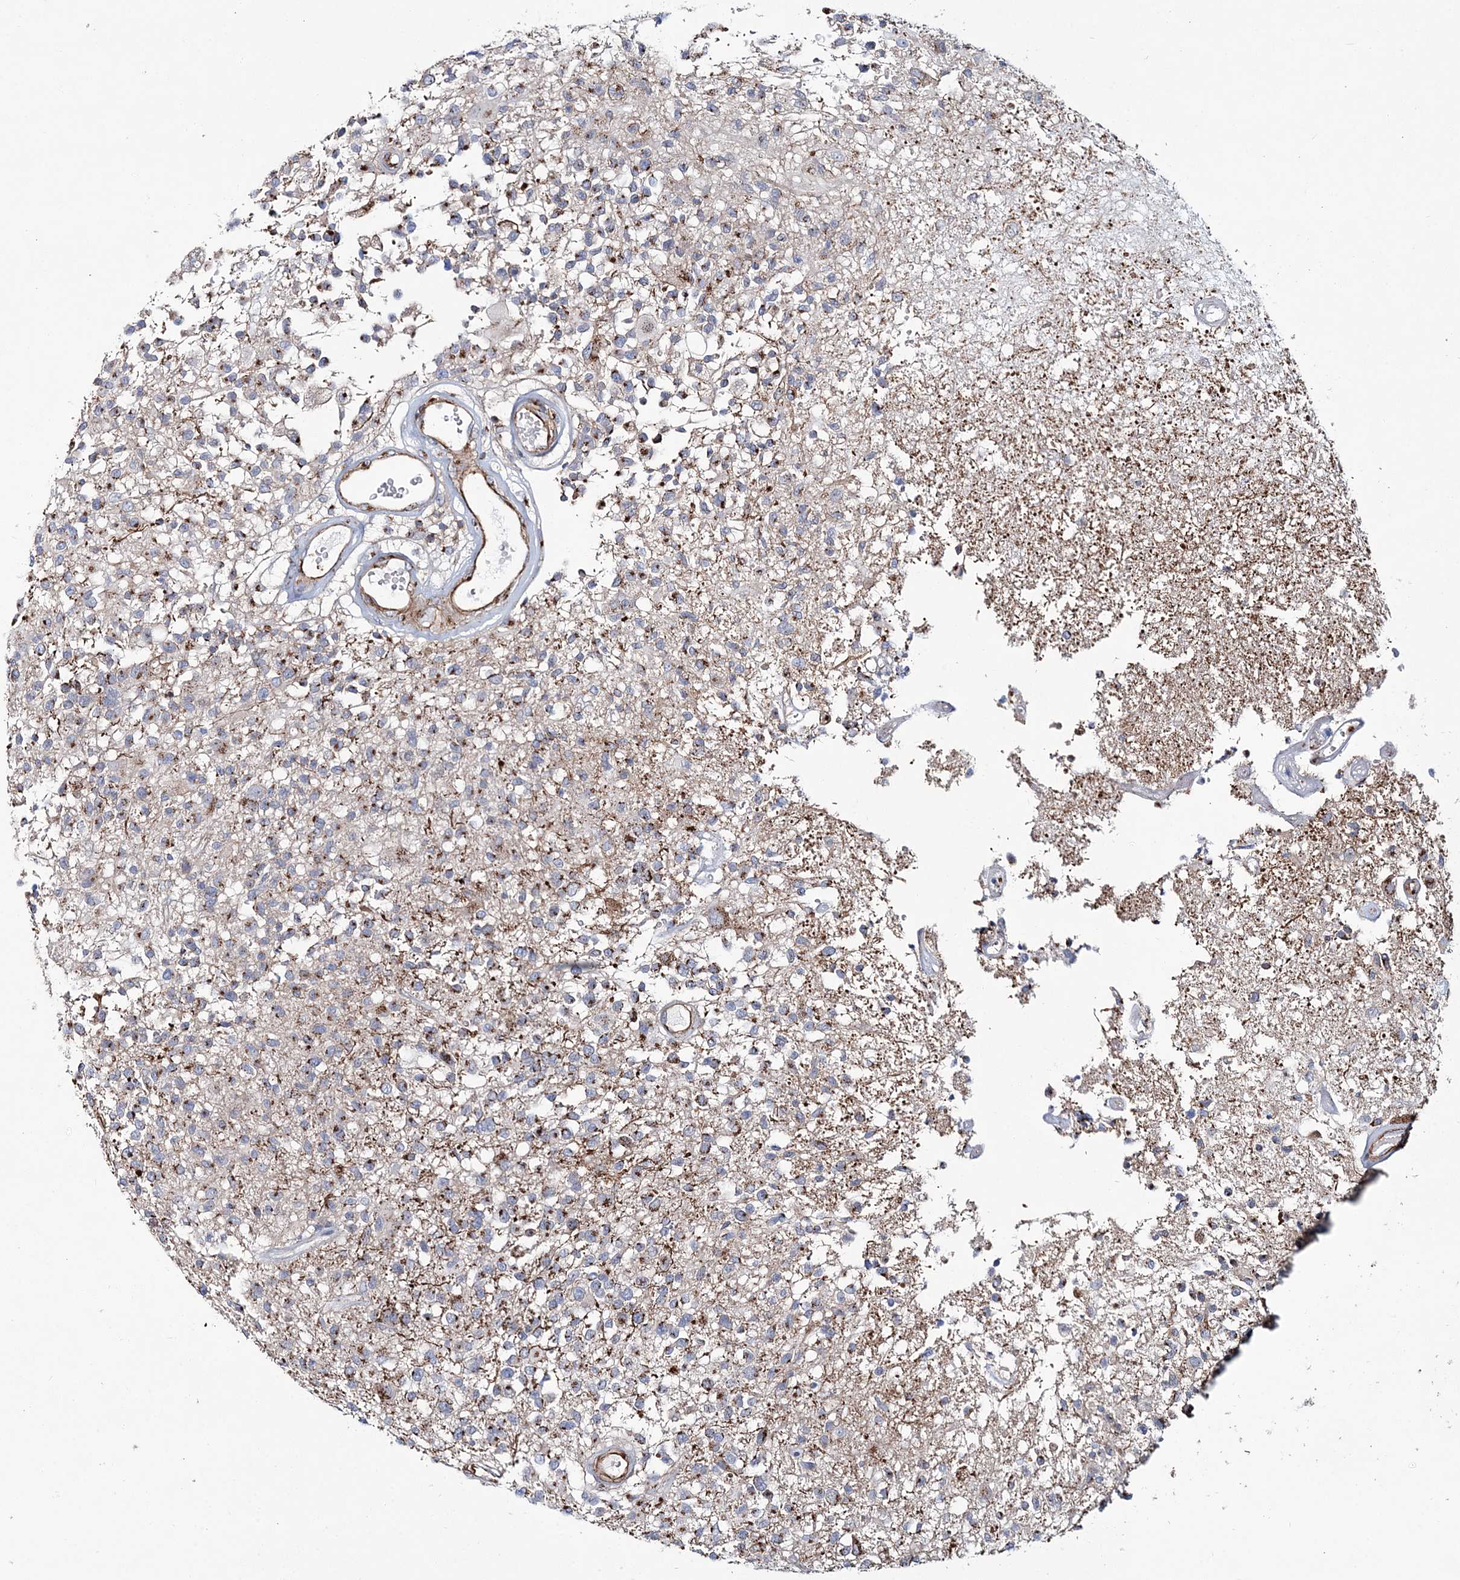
{"staining": {"intensity": "moderate", "quantity": "25%-75%", "location": "cytoplasmic/membranous"}, "tissue": "glioma", "cell_type": "Tumor cells", "image_type": "cancer", "snomed": [{"axis": "morphology", "description": "Glioma, malignant, High grade"}, {"axis": "morphology", "description": "Glioblastoma, NOS"}, {"axis": "topography", "description": "Brain"}], "caption": "An IHC image of tumor tissue is shown. Protein staining in brown highlights moderate cytoplasmic/membranous positivity in malignant high-grade glioma within tumor cells. Using DAB (3,3'-diaminobenzidine) (brown) and hematoxylin (blue) stains, captured at high magnification using brightfield microscopy.", "gene": "MAN1A2", "patient": {"sex": "male", "age": 60}}